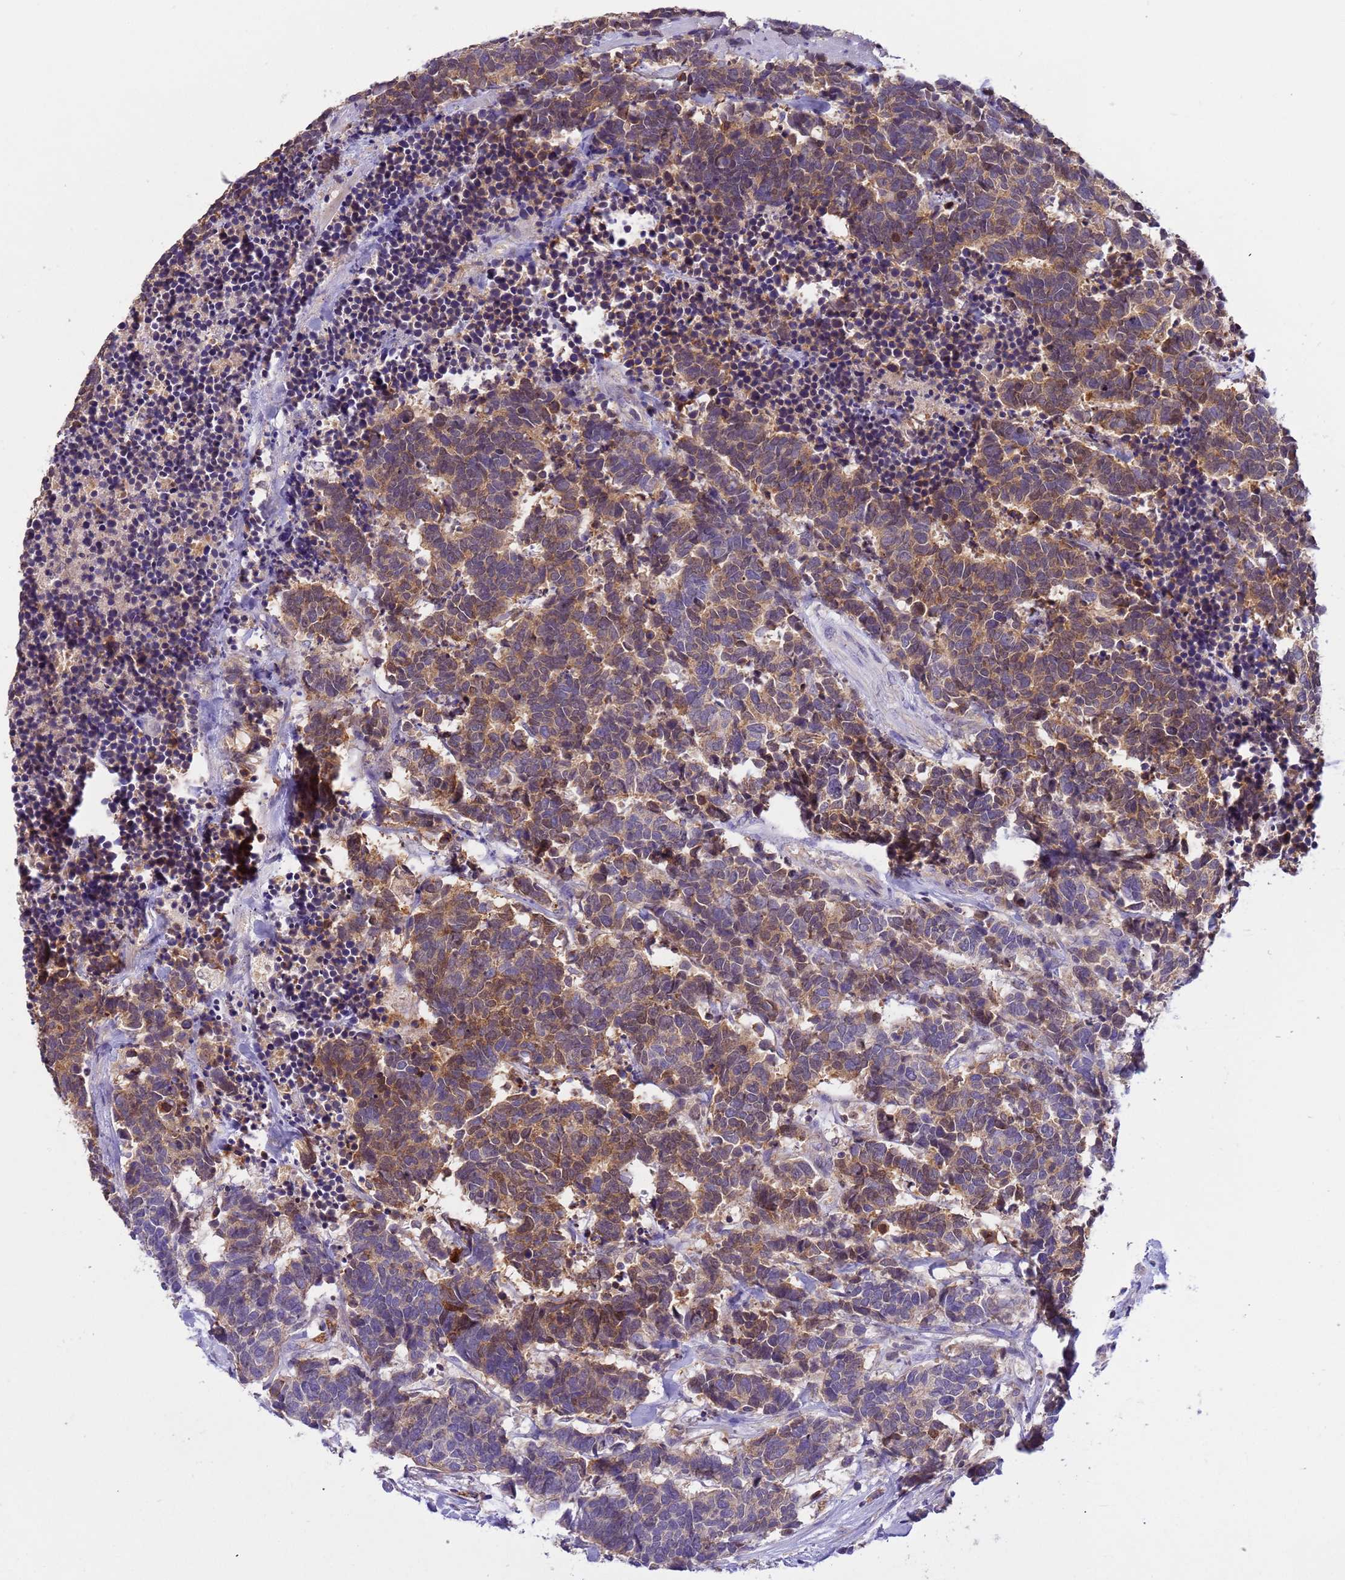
{"staining": {"intensity": "moderate", "quantity": "25%-75%", "location": "cytoplasmic/membranous,nuclear"}, "tissue": "carcinoid", "cell_type": "Tumor cells", "image_type": "cancer", "snomed": [{"axis": "morphology", "description": "Carcinoma, NOS"}, {"axis": "morphology", "description": "Carcinoid, malignant, NOS"}, {"axis": "topography", "description": "Urinary bladder"}], "caption": "The histopathology image shows a brown stain indicating the presence of a protein in the cytoplasmic/membranous and nuclear of tumor cells in carcinoid. (IHC, brightfield microscopy, high magnification).", "gene": "PLCXD3", "patient": {"sex": "male", "age": 57}}